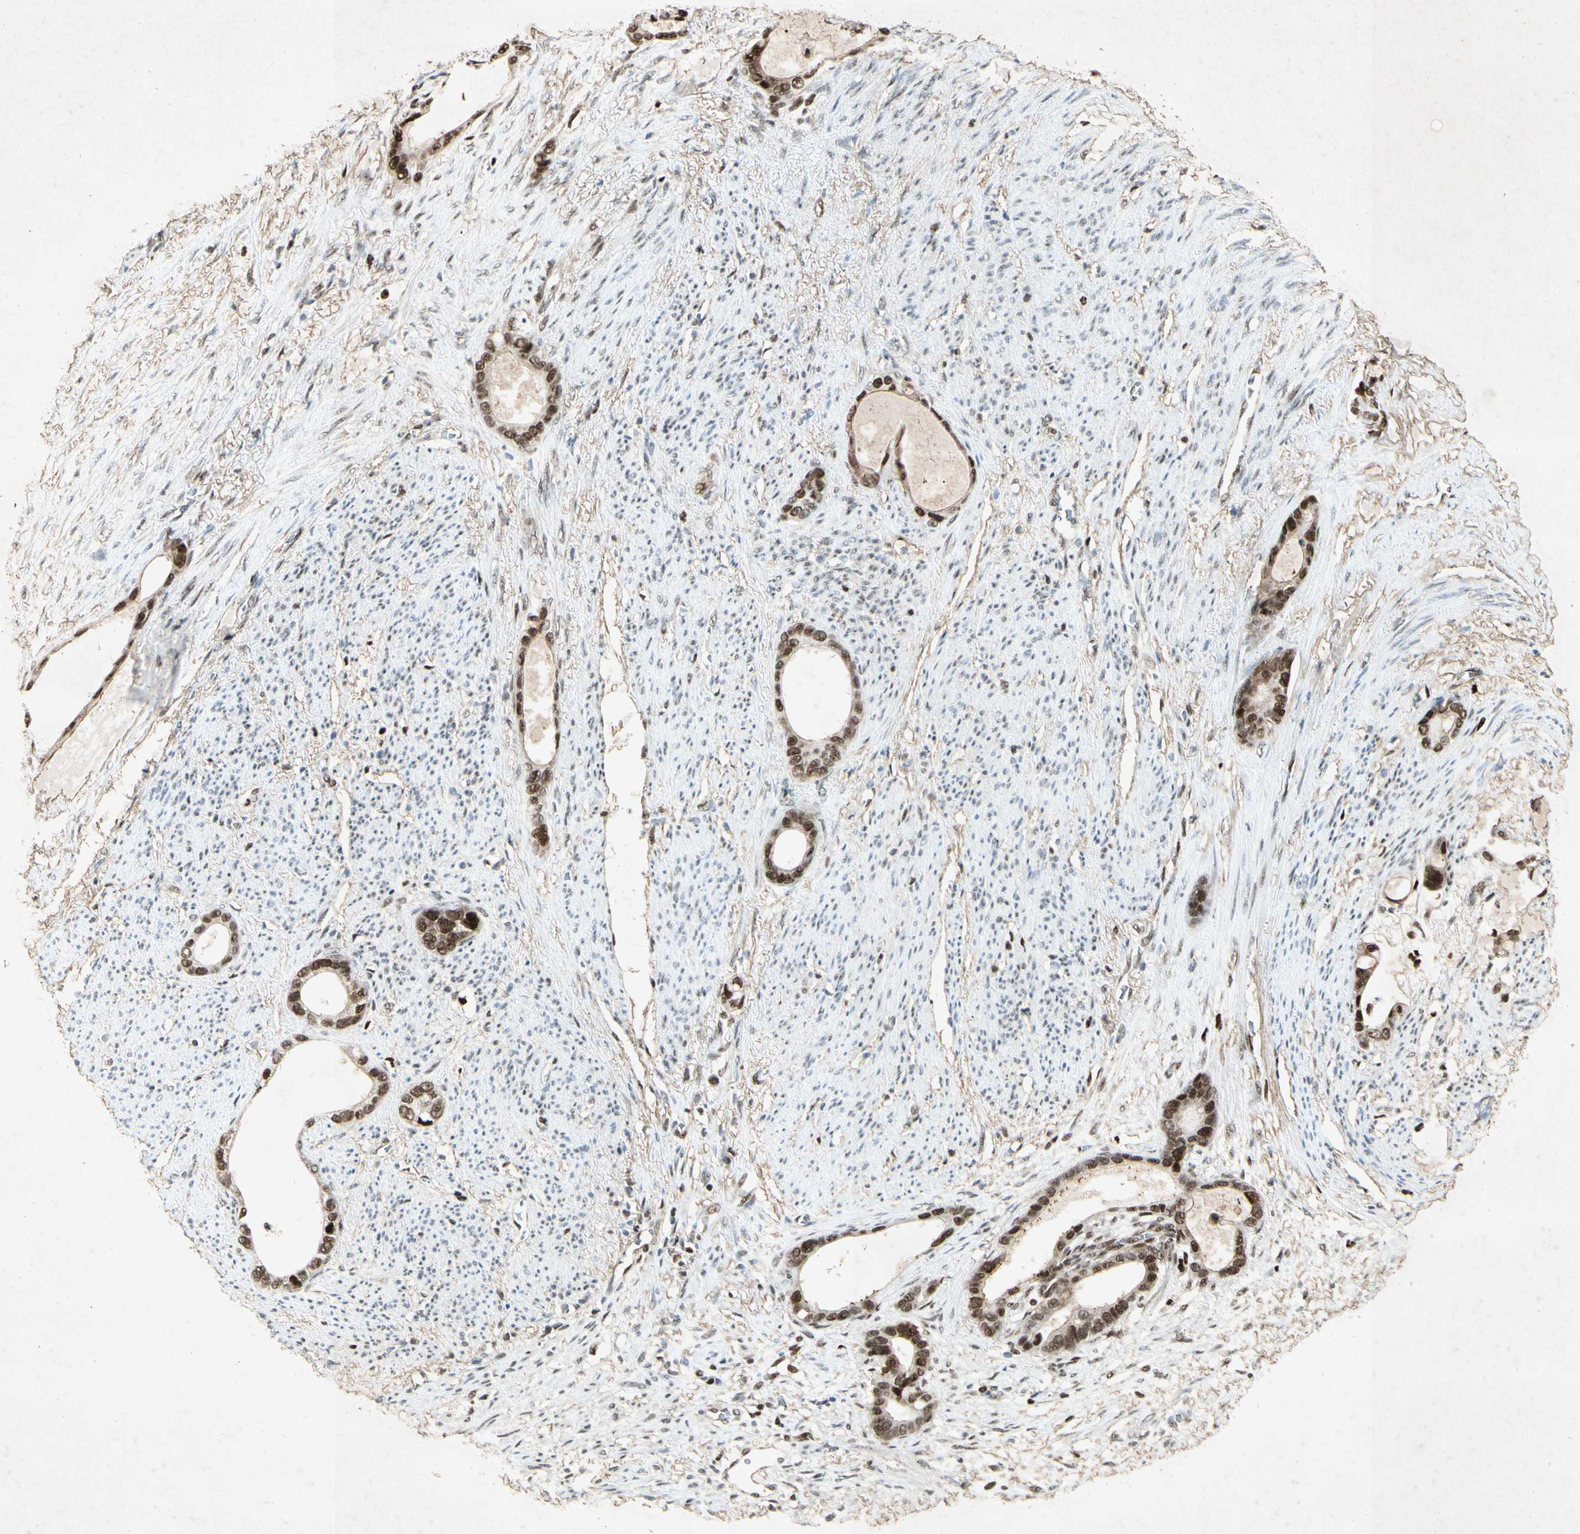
{"staining": {"intensity": "strong", "quantity": ">75%", "location": "nuclear"}, "tissue": "stomach cancer", "cell_type": "Tumor cells", "image_type": "cancer", "snomed": [{"axis": "morphology", "description": "Adenocarcinoma, NOS"}, {"axis": "topography", "description": "Stomach"}], "caption": "Strong nuclear positivity is seen in approximately >75% of tumor cells in stomach cancer.", "gene": "RNF43", "patient": {"sex": "female", "age": 75}}